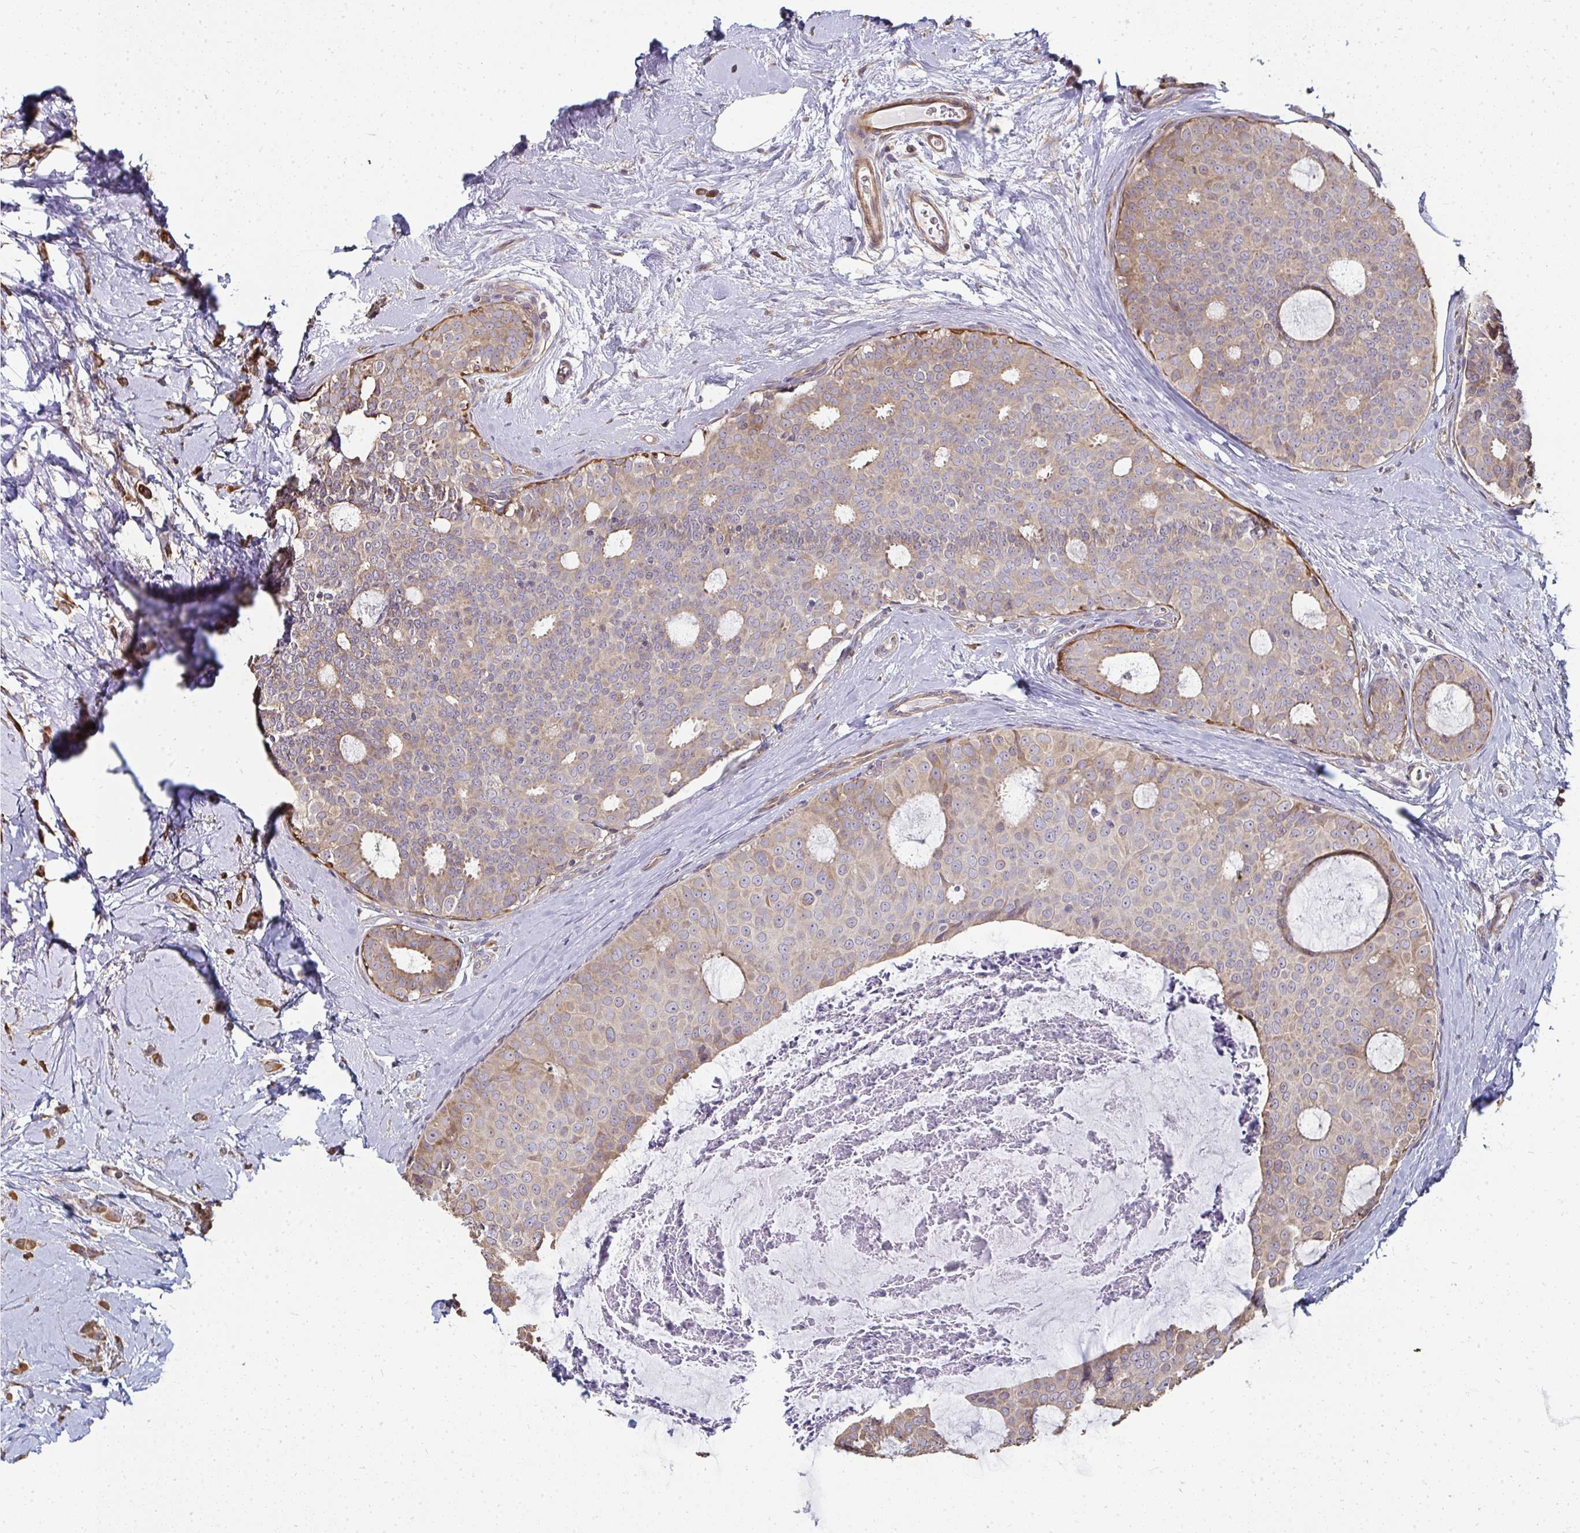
{"staining": {"intensity": "weak", "quantity": ">75%", "location": "cytoplasmic/membranous"}, "tissue": "breast cancer", "cell_type": "Tumor cells", "image_type": "cancer", "snomed": [{"axis": "morphology", "description": "Duct carcinoma"}, {"axis": "topography", "description": "Breast"}], "caption": "A low amount of weak cytoplasmic/membranous staining is seen in approximately >75% of tumor cells in breast cancer (invasive ductal carcinoma) tissue.", "gene": "ZFYVE28", "patient": {"sex": "female", "age": 45}}